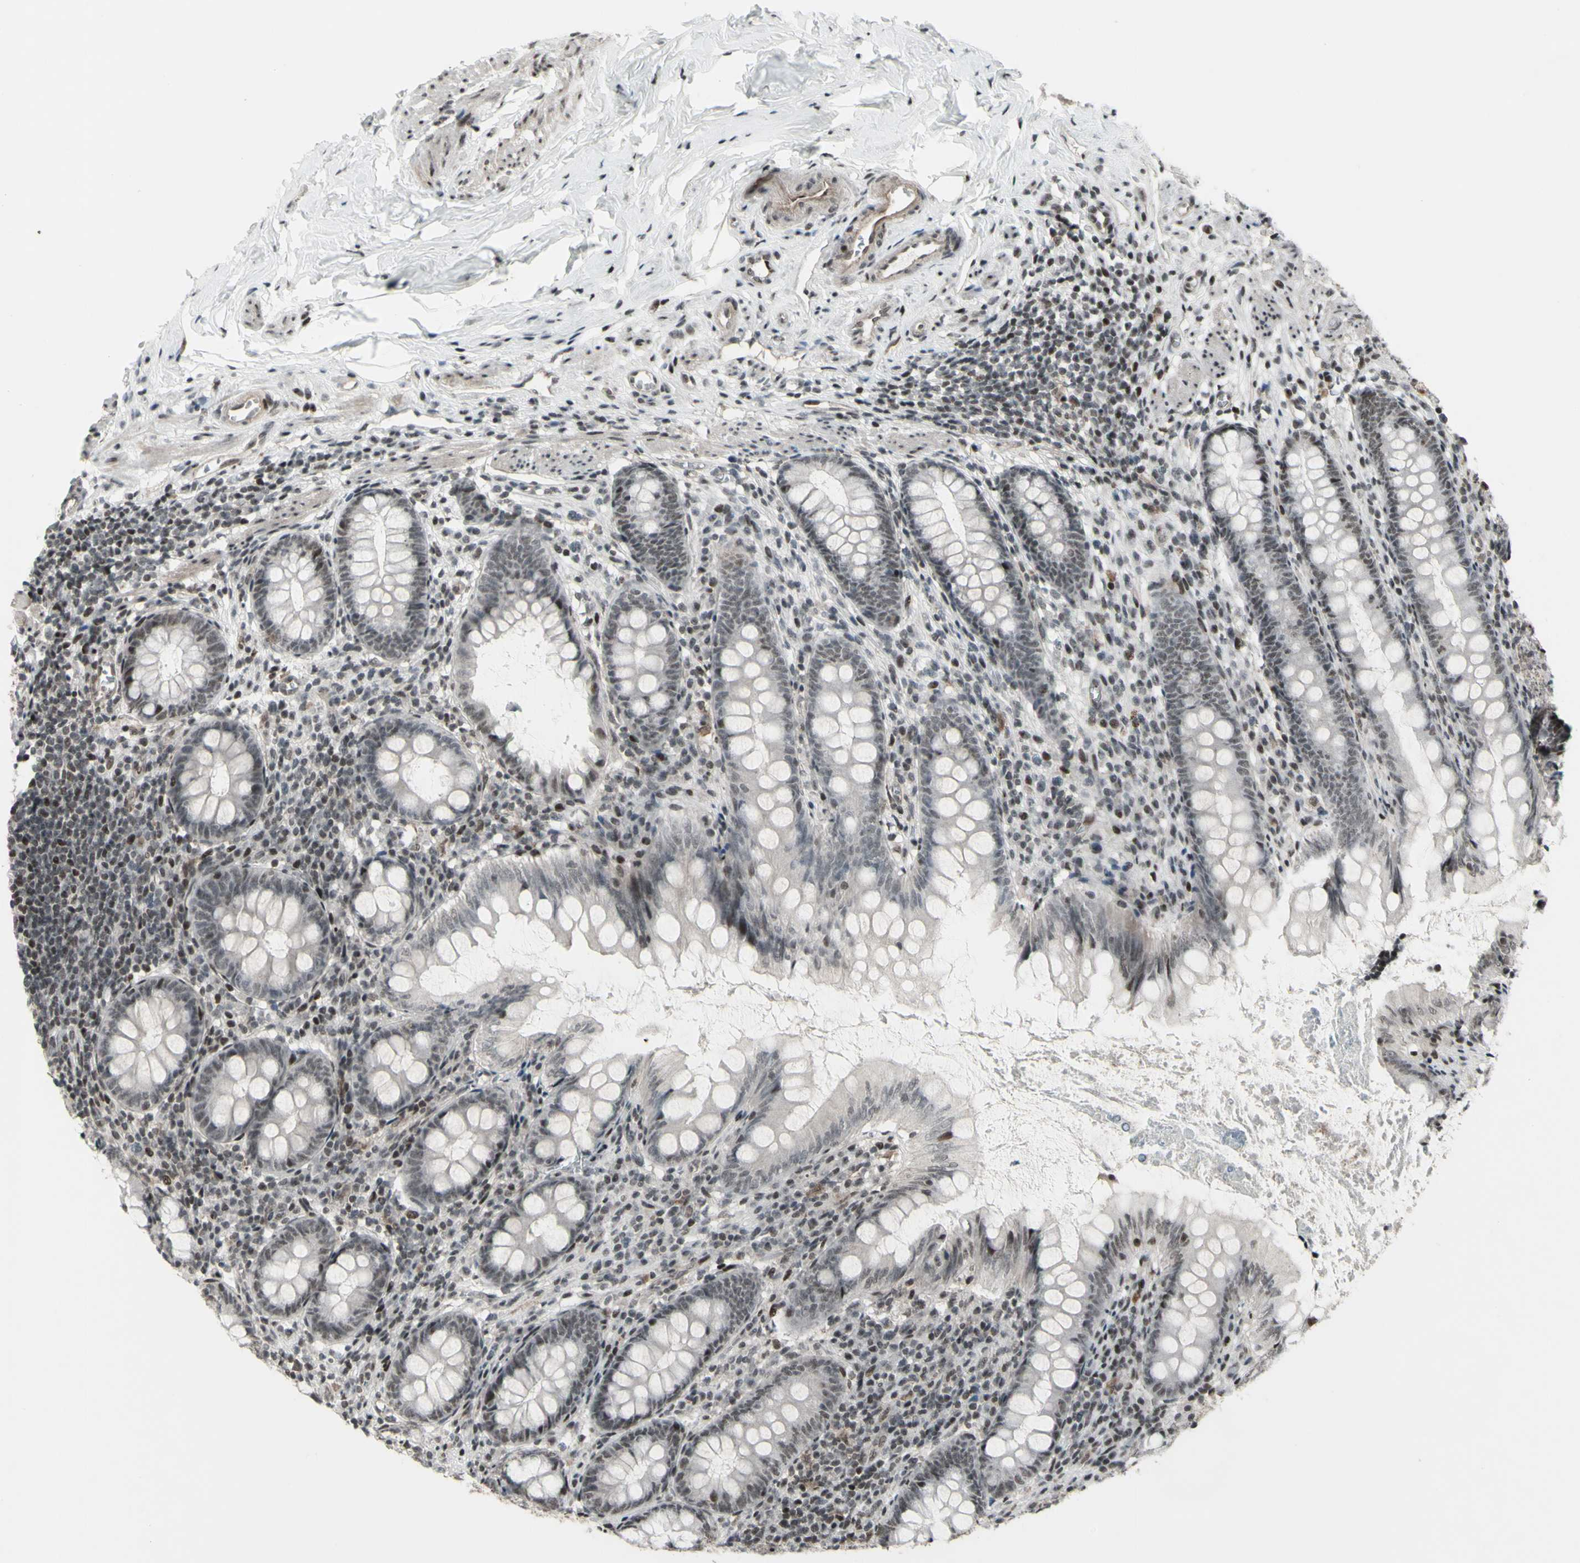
{"staining": {"intensity": "moderate", "quantity": "25%-75%", "location": "nuclear"}, "tissue": "appendix", "cell_type": "Glandular cells", "image_type": "normal", "snomed": [{"axis": "morphology", "description": "Normal tissue, NOS"}, {"axis": "topography", "description": "Appendix"}], "caption": "Benign appendix exhibits moderate nuclear positivity in approximately 25%-75% of glandular cells, visualized by immunohistochemistry. The protein of interest is stained brown, and the nuclei are stained in blue (DAB IHC with brightfield microscopy, high magnification).", "gene": "SUPT6H", "patient": {"sex": "female", "age": 77}}